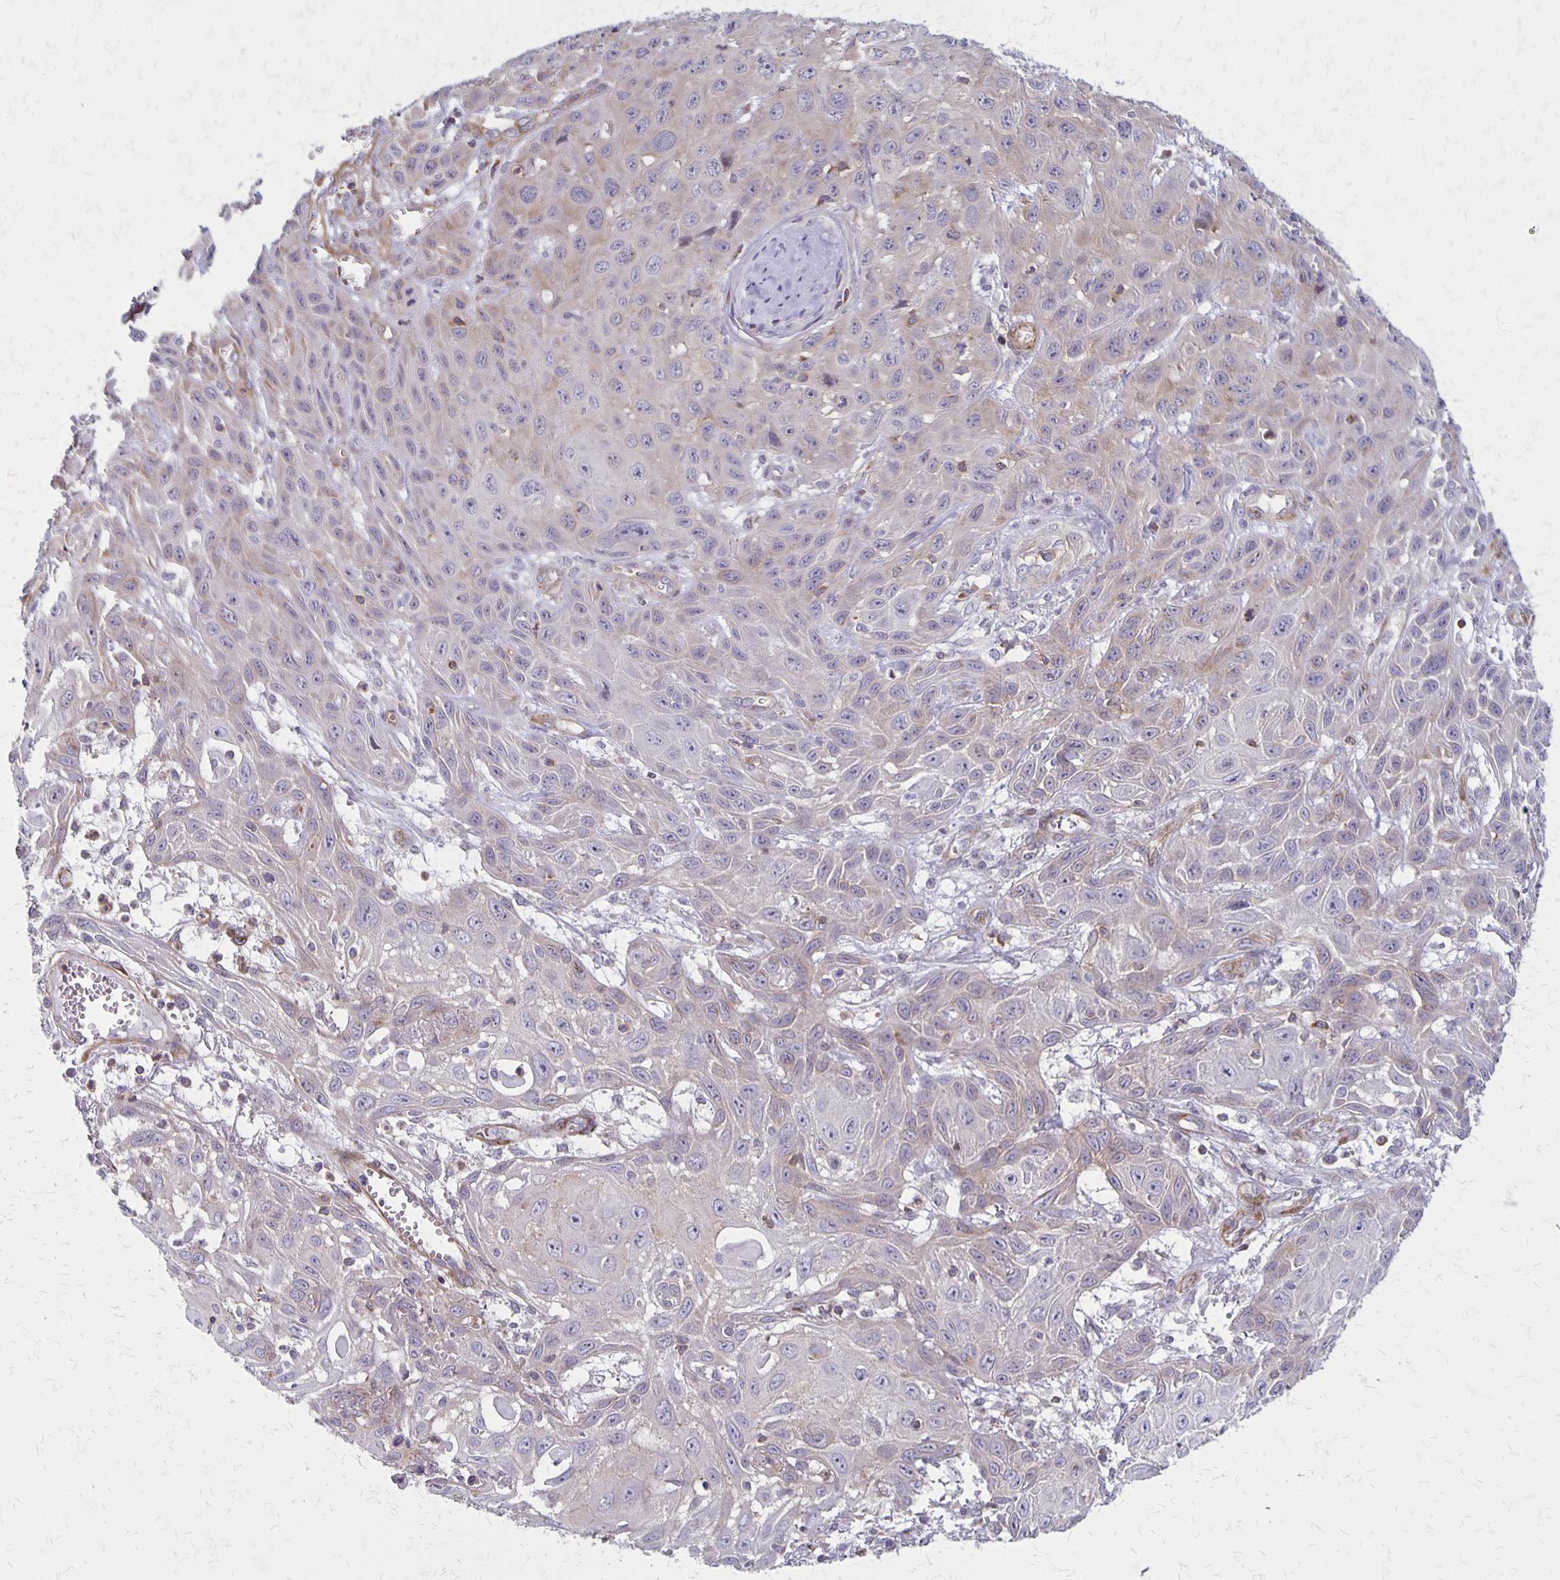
{"staining": {"intensity": "weak", "quantity": "<25%", "location": "cytoplasmic/membranous"}, "tissue": "skin cancer", "cell_type": "Tumor cells", "image_type": "cancer", "snomed": [{"axis": "morphology", "description": "Squamous cell carcinoma, NOS"}, {"axis": "topography", "description": "Skin"}, {"axis": "topography", "description": "Vulva"}], "caption": "The histopathology image reveals no staining of tumor cells in skin cancer (squamous cell carcinoma).", "gene": "SEPTIN5", "patient": {"sex": "female", "age": 71}}